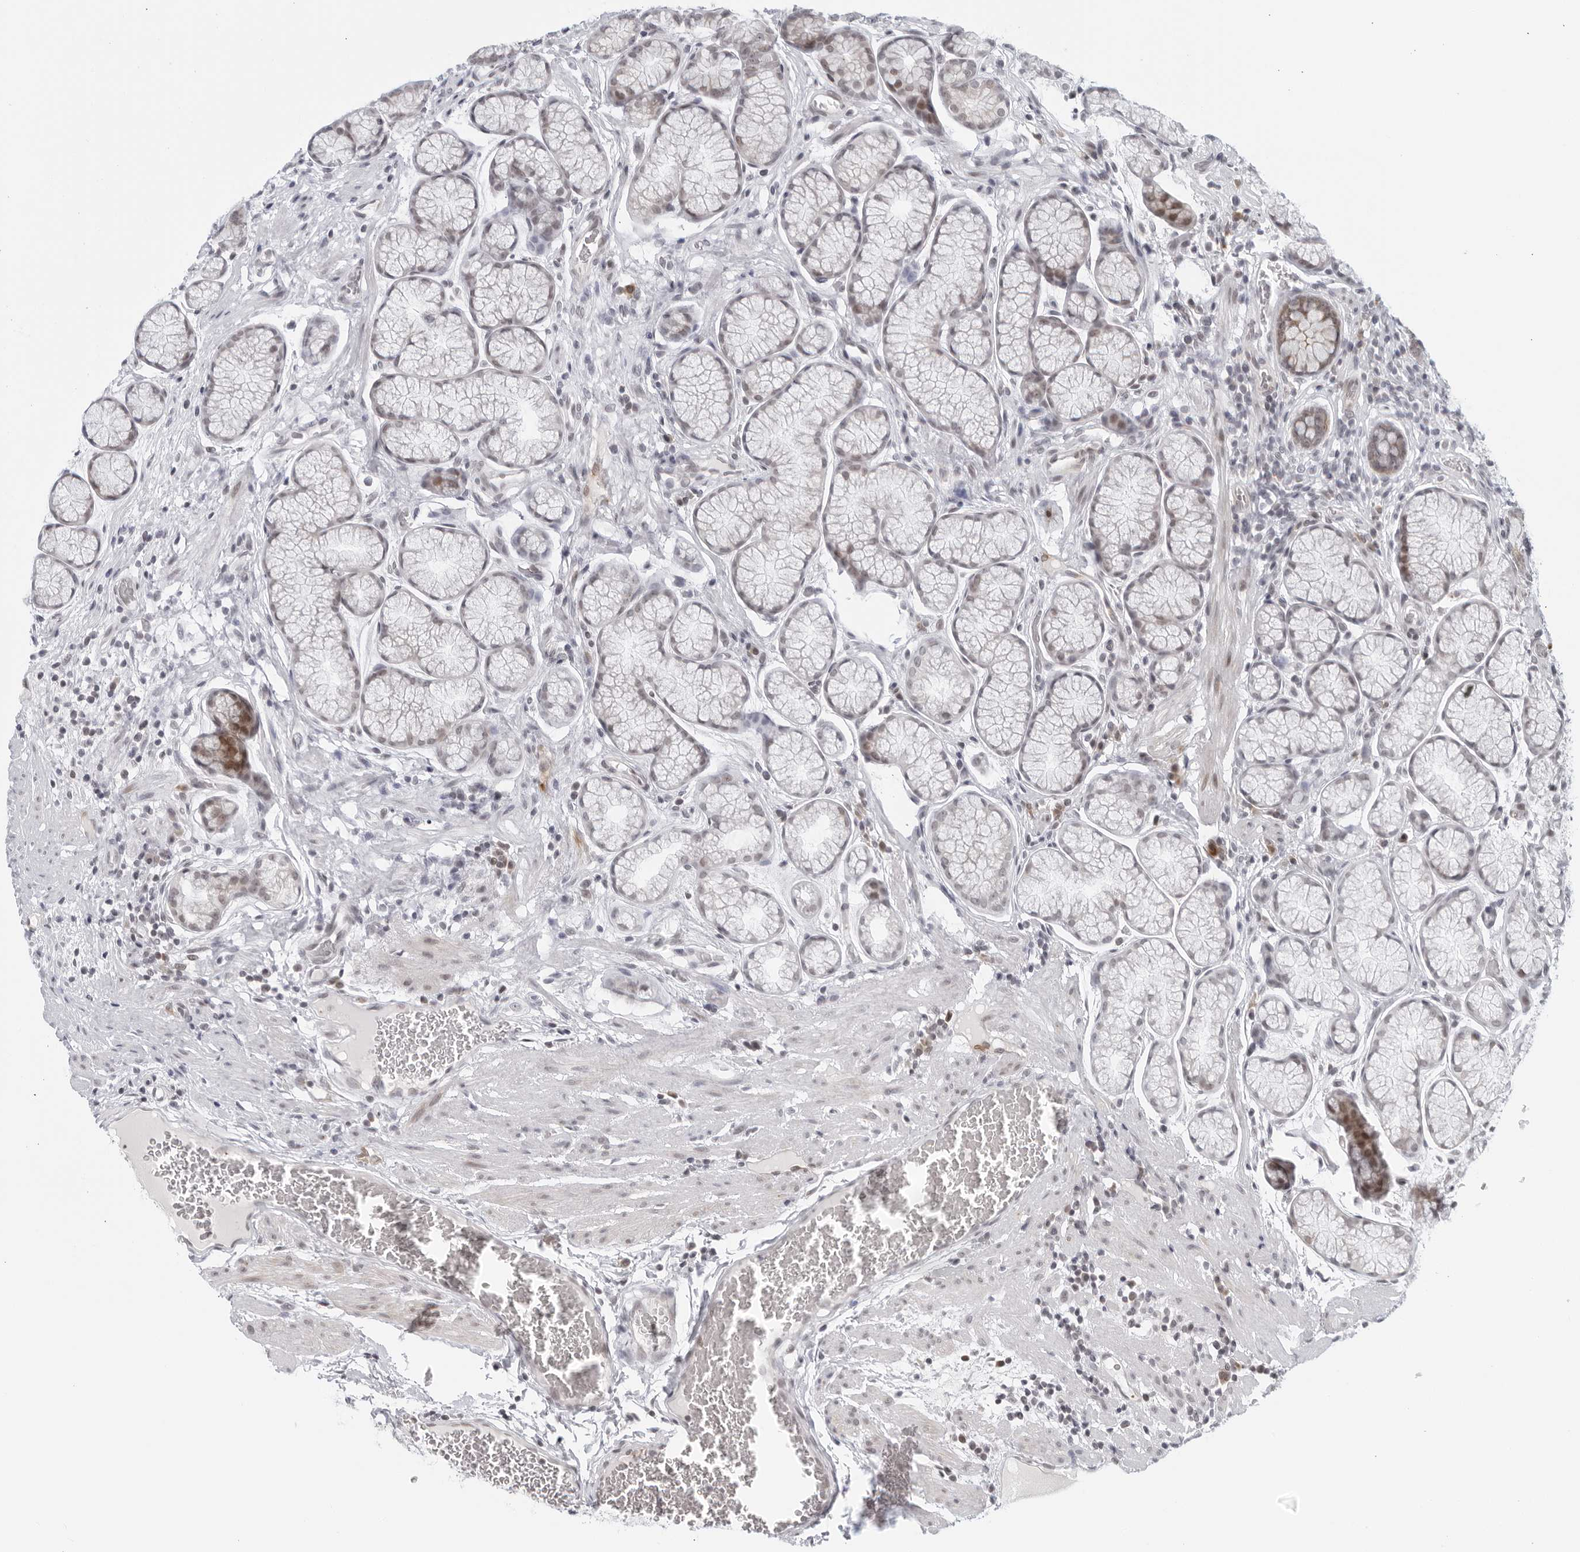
{"staining": {"intensity": "weak", "quantity": "<25%", "location": "nuclear"}, "tissue": "stomach", "cell_type": "Glandular cells", "image_type": "normal", "snomed": [{"axis": "morphology", "description": "Normal tissue, NOS"}, {"axis": "topography", "description": "Stomach"}], "caption": "DAB (3,3'-diaminobenzidine) immunohistochemical staining of benign human stomach shows no significant staining in glandular cells. (IHC, brightfield microscopy, high magnification).", "gene": "RAB11FIP3", "patient": {"sex": "male", "age": 42}}